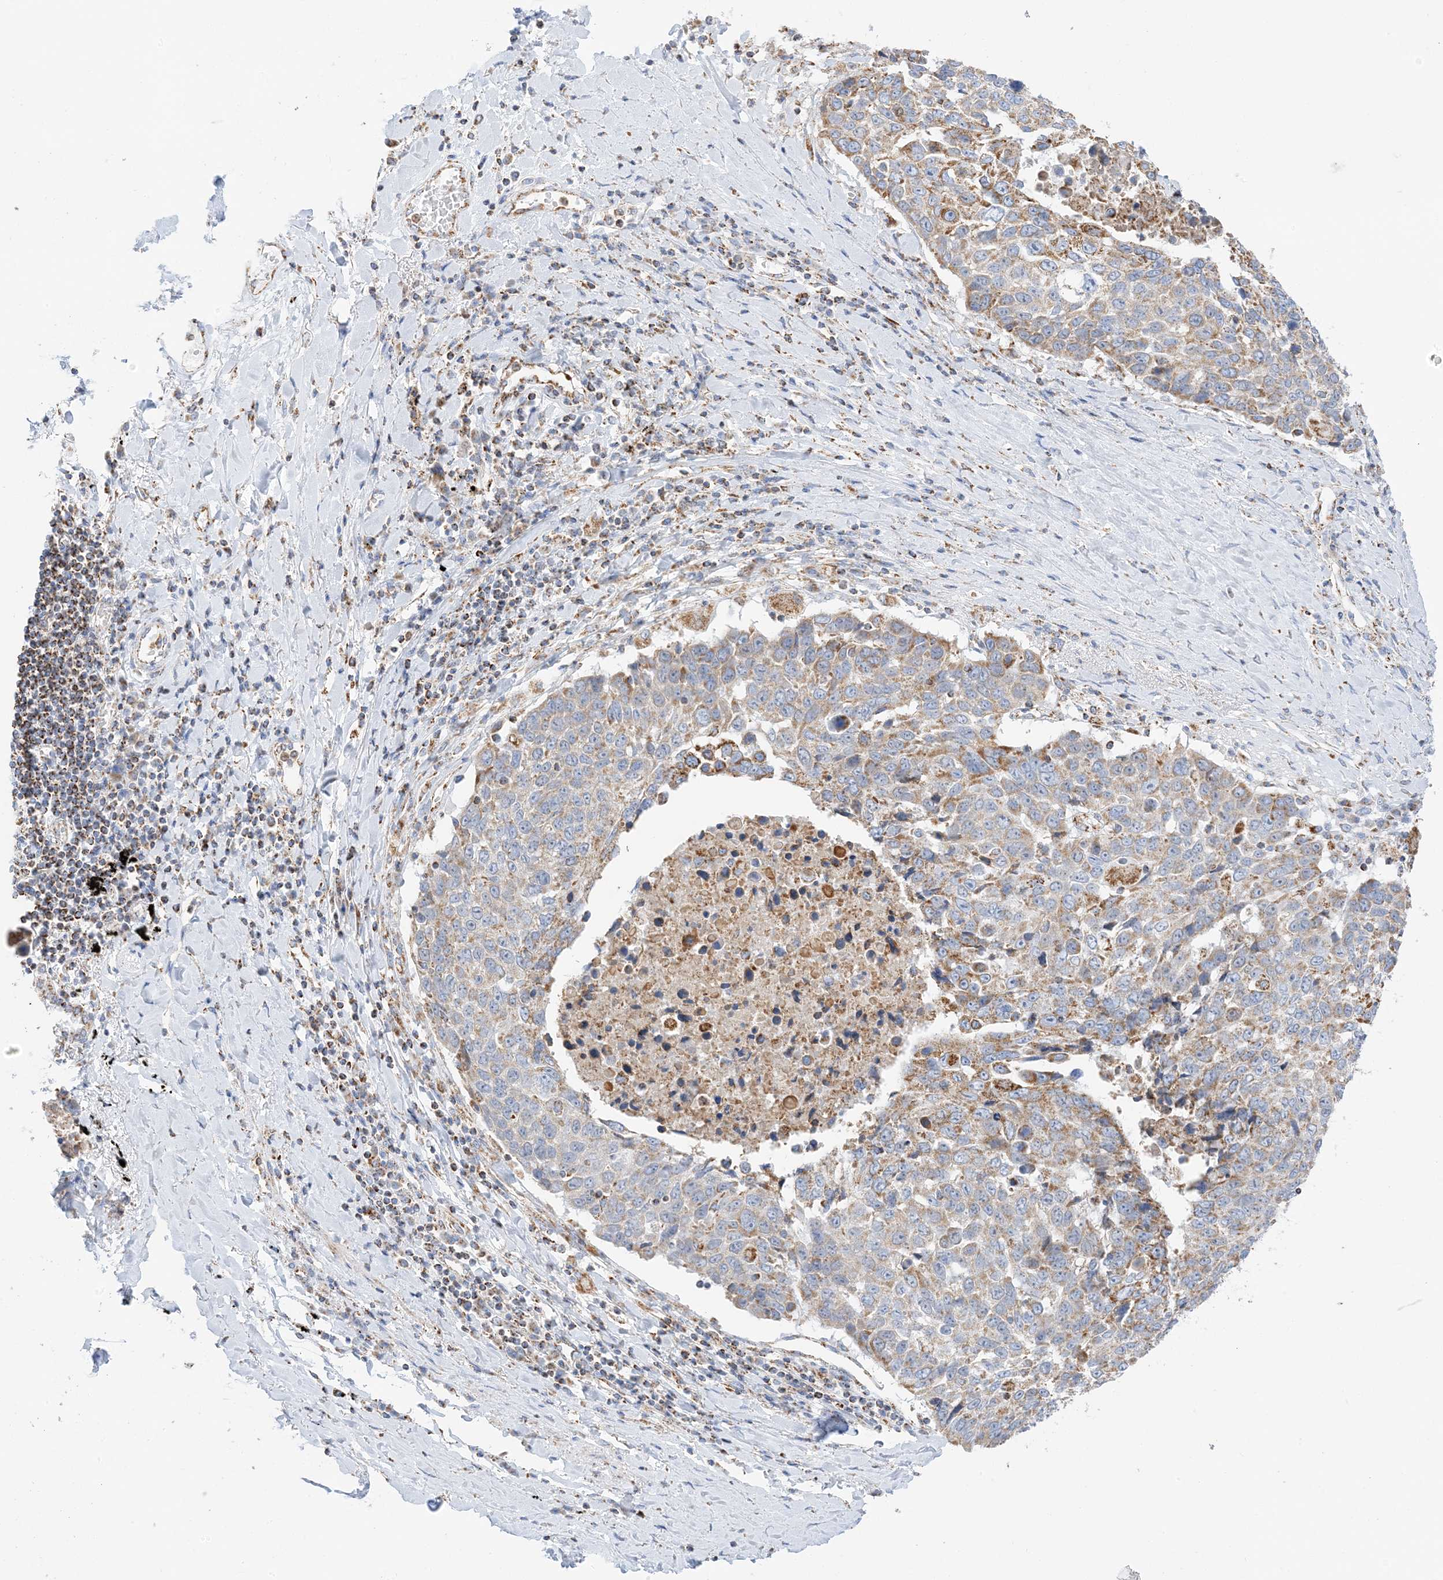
{"staining": {"intensity": "moderate", "quantity": ">75%", "location": "cytoplasmic/membranous"}, "tissue": "lung cancer", "cell_type": "Tumor cells", "image_type": "cancer", "snomed": [{"axis": "morphology", "description": "Squamous cell carcinoma, NOS"}, {"axis": "topography", "description": "Lung"}], "caption": "Immunohistochemical staining of squamous cell carcinoma (lung) displays moderate cytoplasmic/membranous protein expression in approximately >75% of tumor cells.", "gene": "CAPN13", "patient": {"sex": "male", "age": 66}}